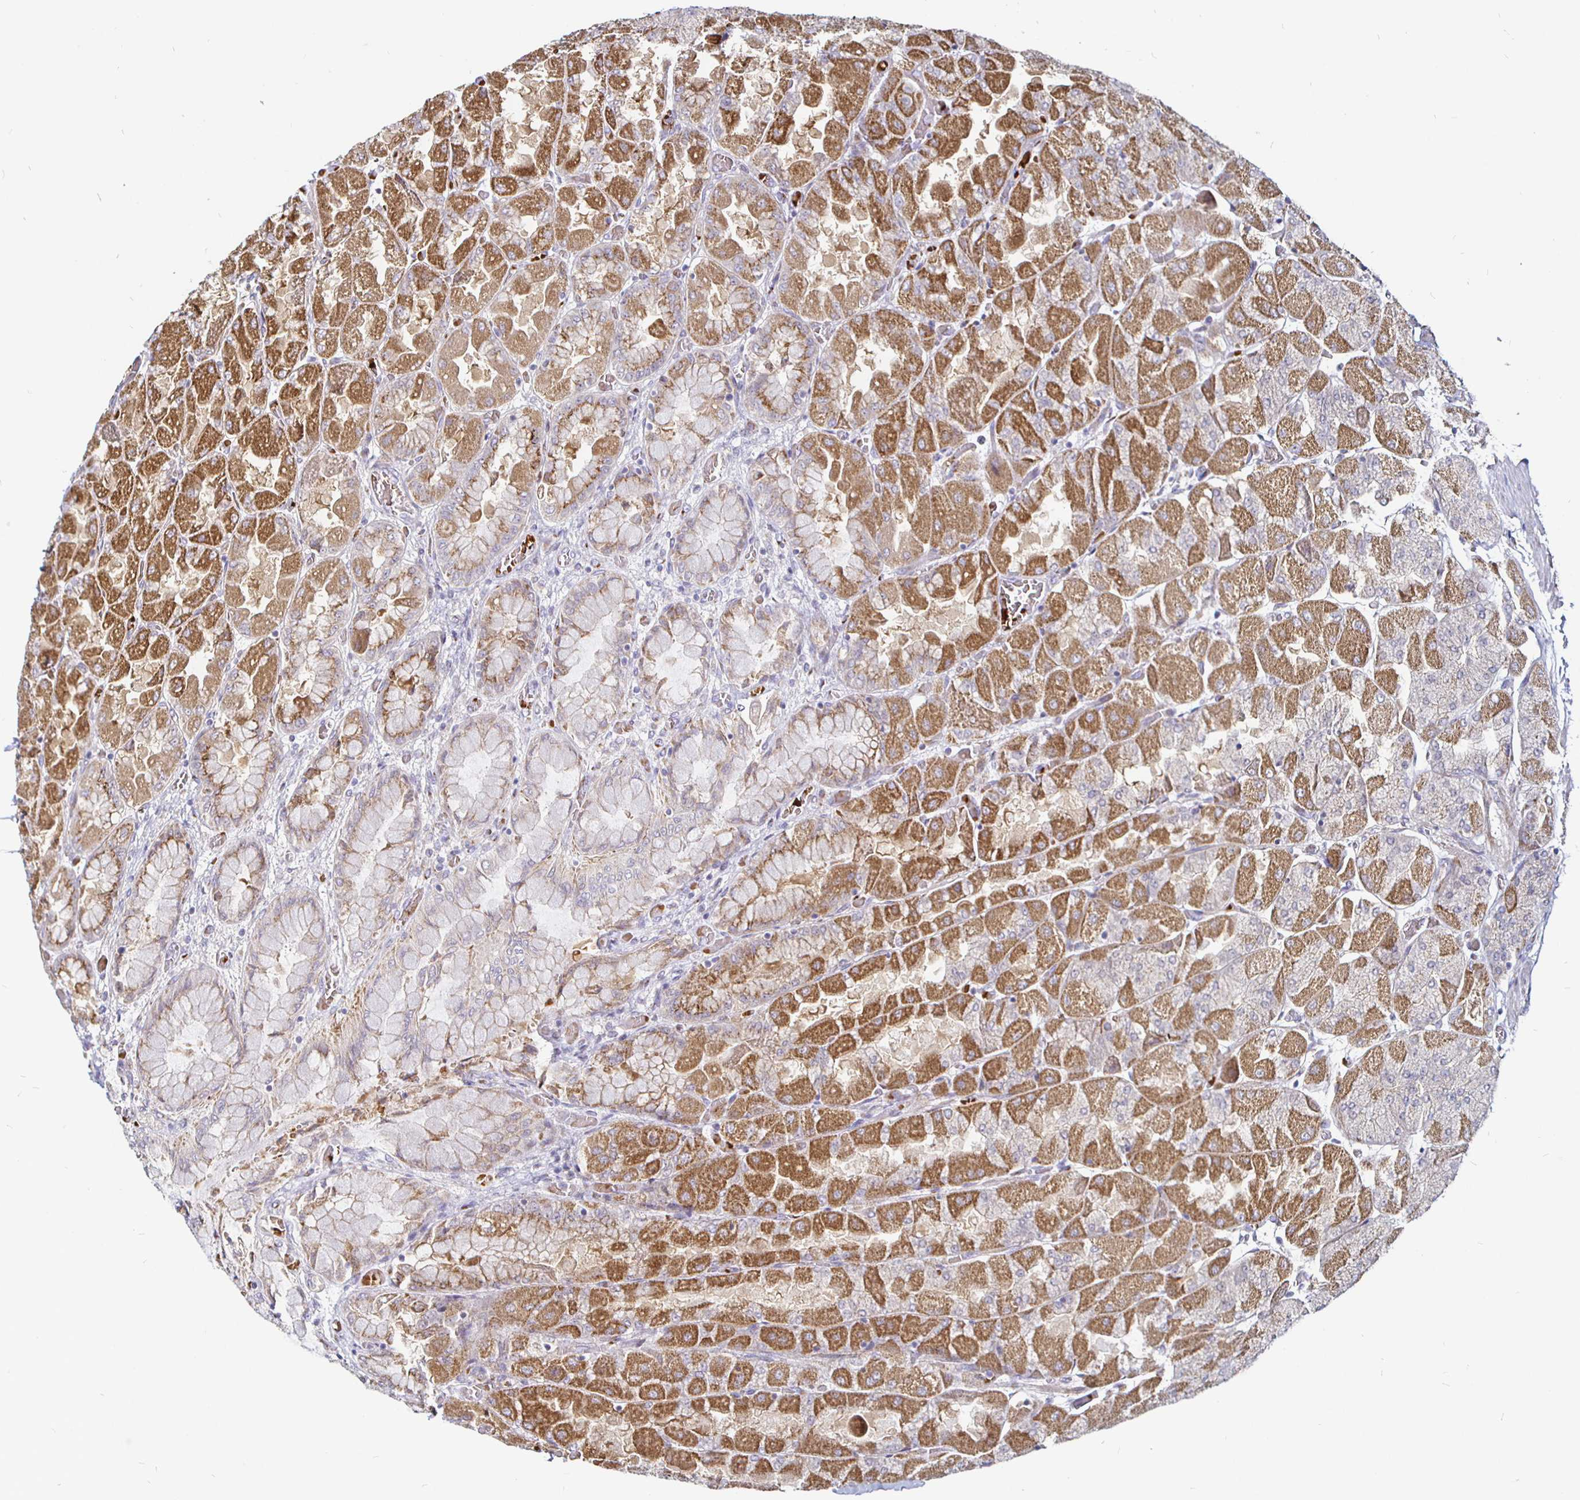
{"staining": {"intensity": "moderate", "quantity": "25%-75%", "location": "cytoplasmic/membranous"}, "tissue": "stomach", "cell_type": "Glandular cells", "image_type": "normal", "snomed": [{"axis": "morphology", "description": "Normal tissue, NOS"}, {"axis": "topography", "description": "Stomach"}], "caption": "Stomach stained for a protein exhibits moderate cytoplasmic/membranous positivity in glandular cells. Using DAB (3,3'-diaminobenzidine) (brown) and hematoxylin (blue) stains, captured at high magnification using brightfield microscopy.", "gene": "ATG3", "patient": {"sex": "female", "age": 61}}